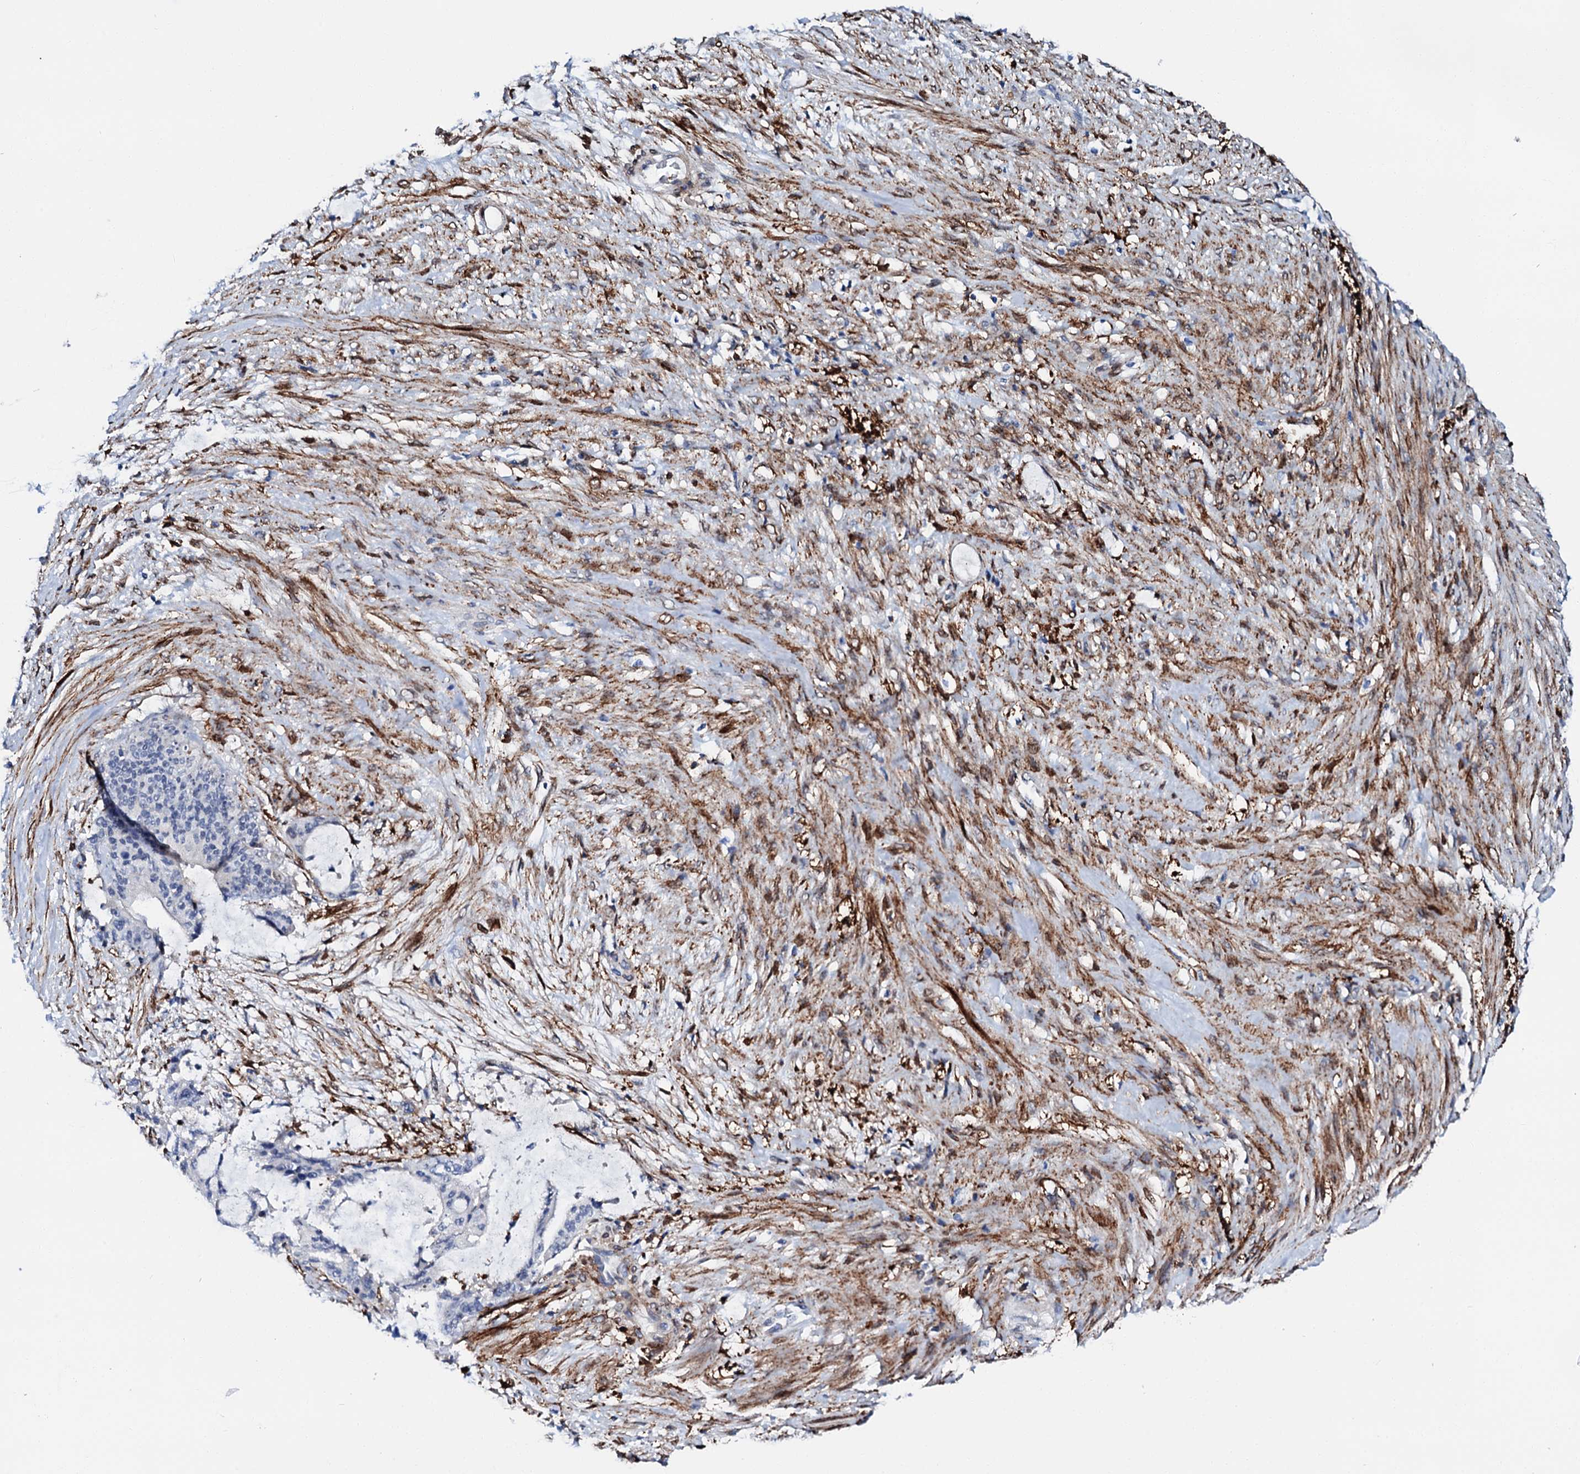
{"staining": {"intensity": "negative", "quantity": "none", "location": "none"}, "tissue": "liver cancer", "cell_type": "Tumor cells", "image_type": "cancer", "snomed": [{"axis": "morphology", "description": "Normal tissue, NOS"}, {"axis": "morphology", "description": "Cholangiocarcinoma"}, {"axis": "topography", "description": "Liver"}, {"axis": "topography", "description": "Peripheral nerve tissue"}], "caption": "Cholangiocarcinoma (liver) was stained to show a protein in brown. There is no significant staining in tumor cells.", "gene": "MED13L", "patient": {"sex": "female", "age": 73}}